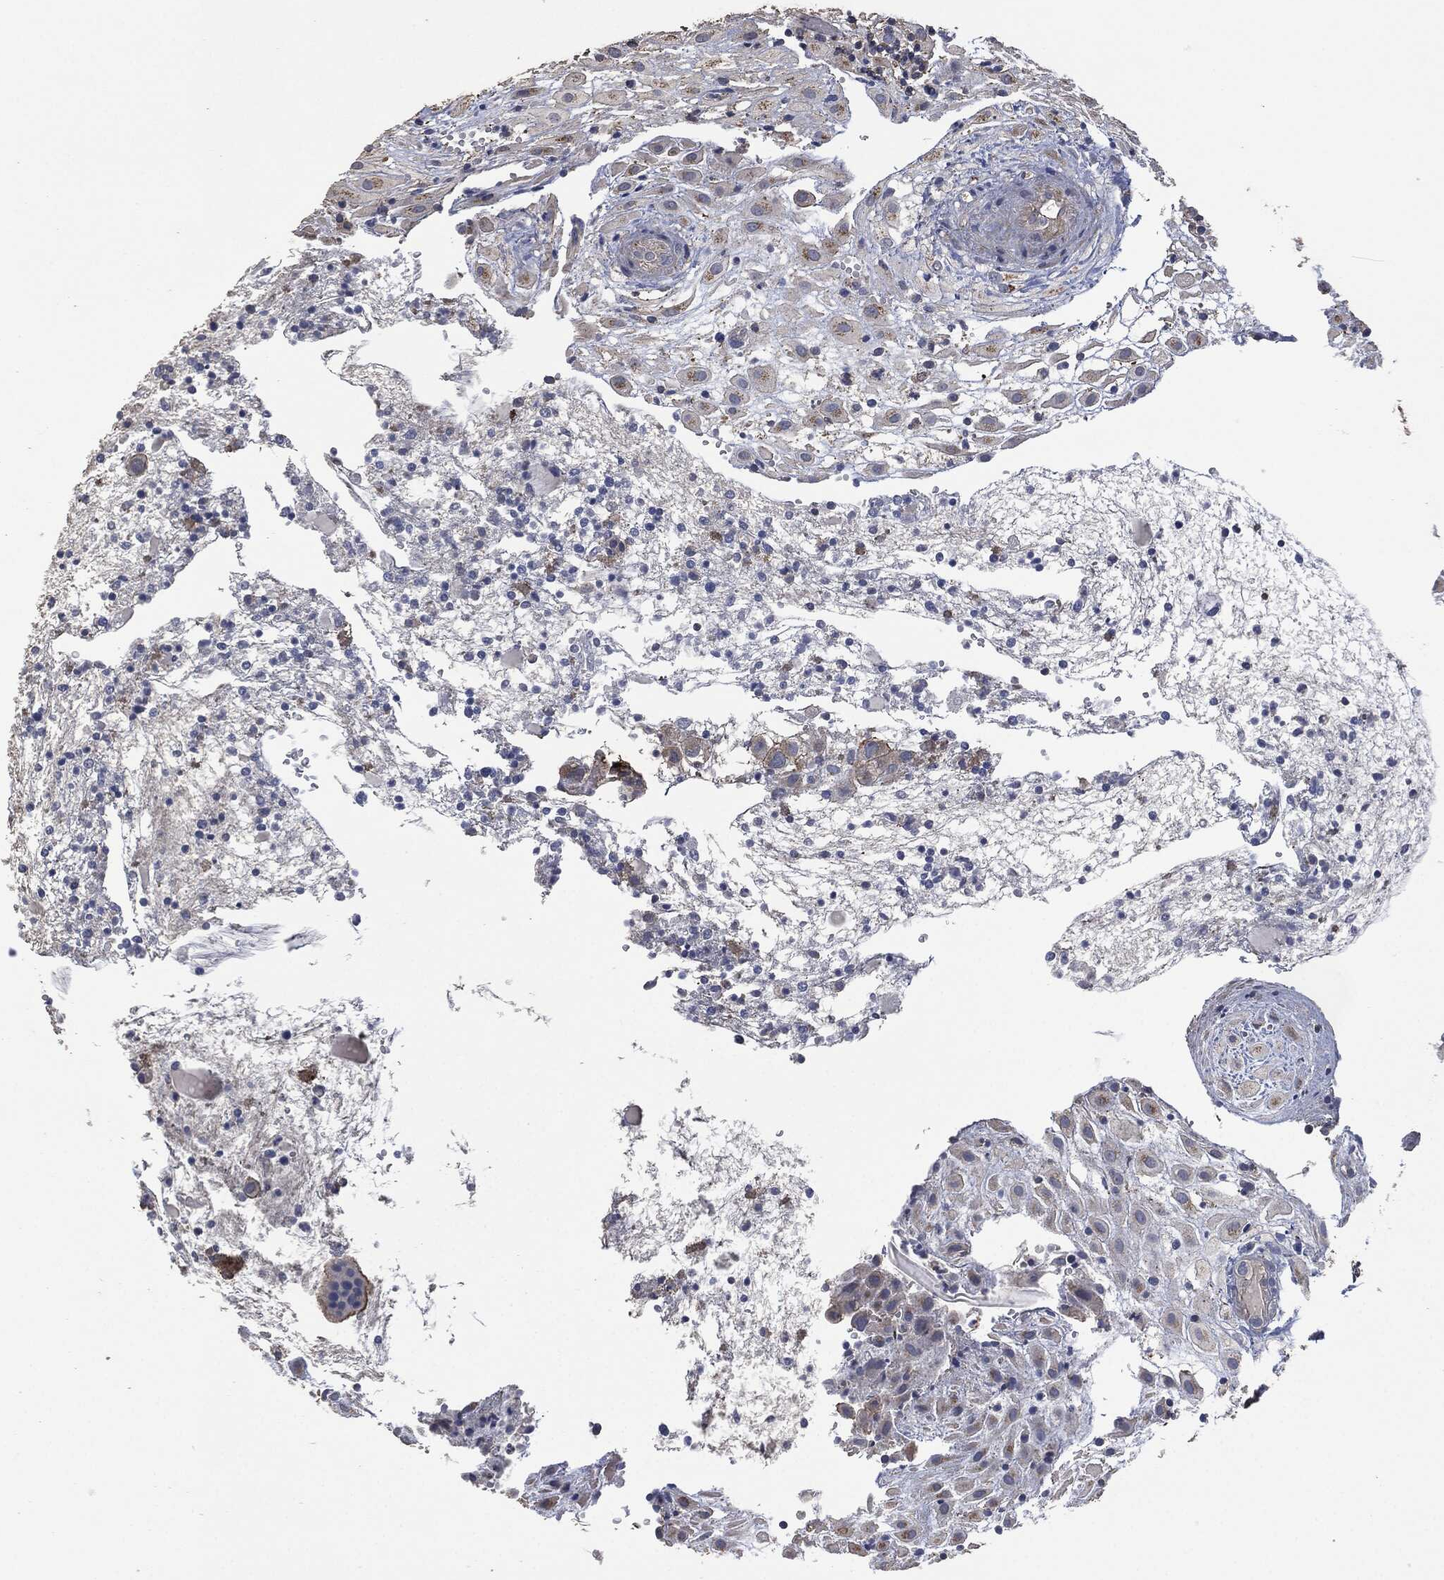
{"staining": {"intensity": "moderate", "quantity": "25%-75%", "location": "cytoplasmic/membranous"}, "tissue": "placenta", "cell_type": "Decidual cells", "image_type": "normal", "snomed": [{"axis": "morphology", "description": "Normal tissue, NOS"}, {"axis": "topography", "description": "Placenta"}], "caption": "DAB immunohistochemical staining of benign human placenta demonstrates moderate cytoplasmic/membranous protein positivity in about 25%-75% of decidual cells.", "gene": "MSLN", "patient": {"sex": "female", "age": 24}}